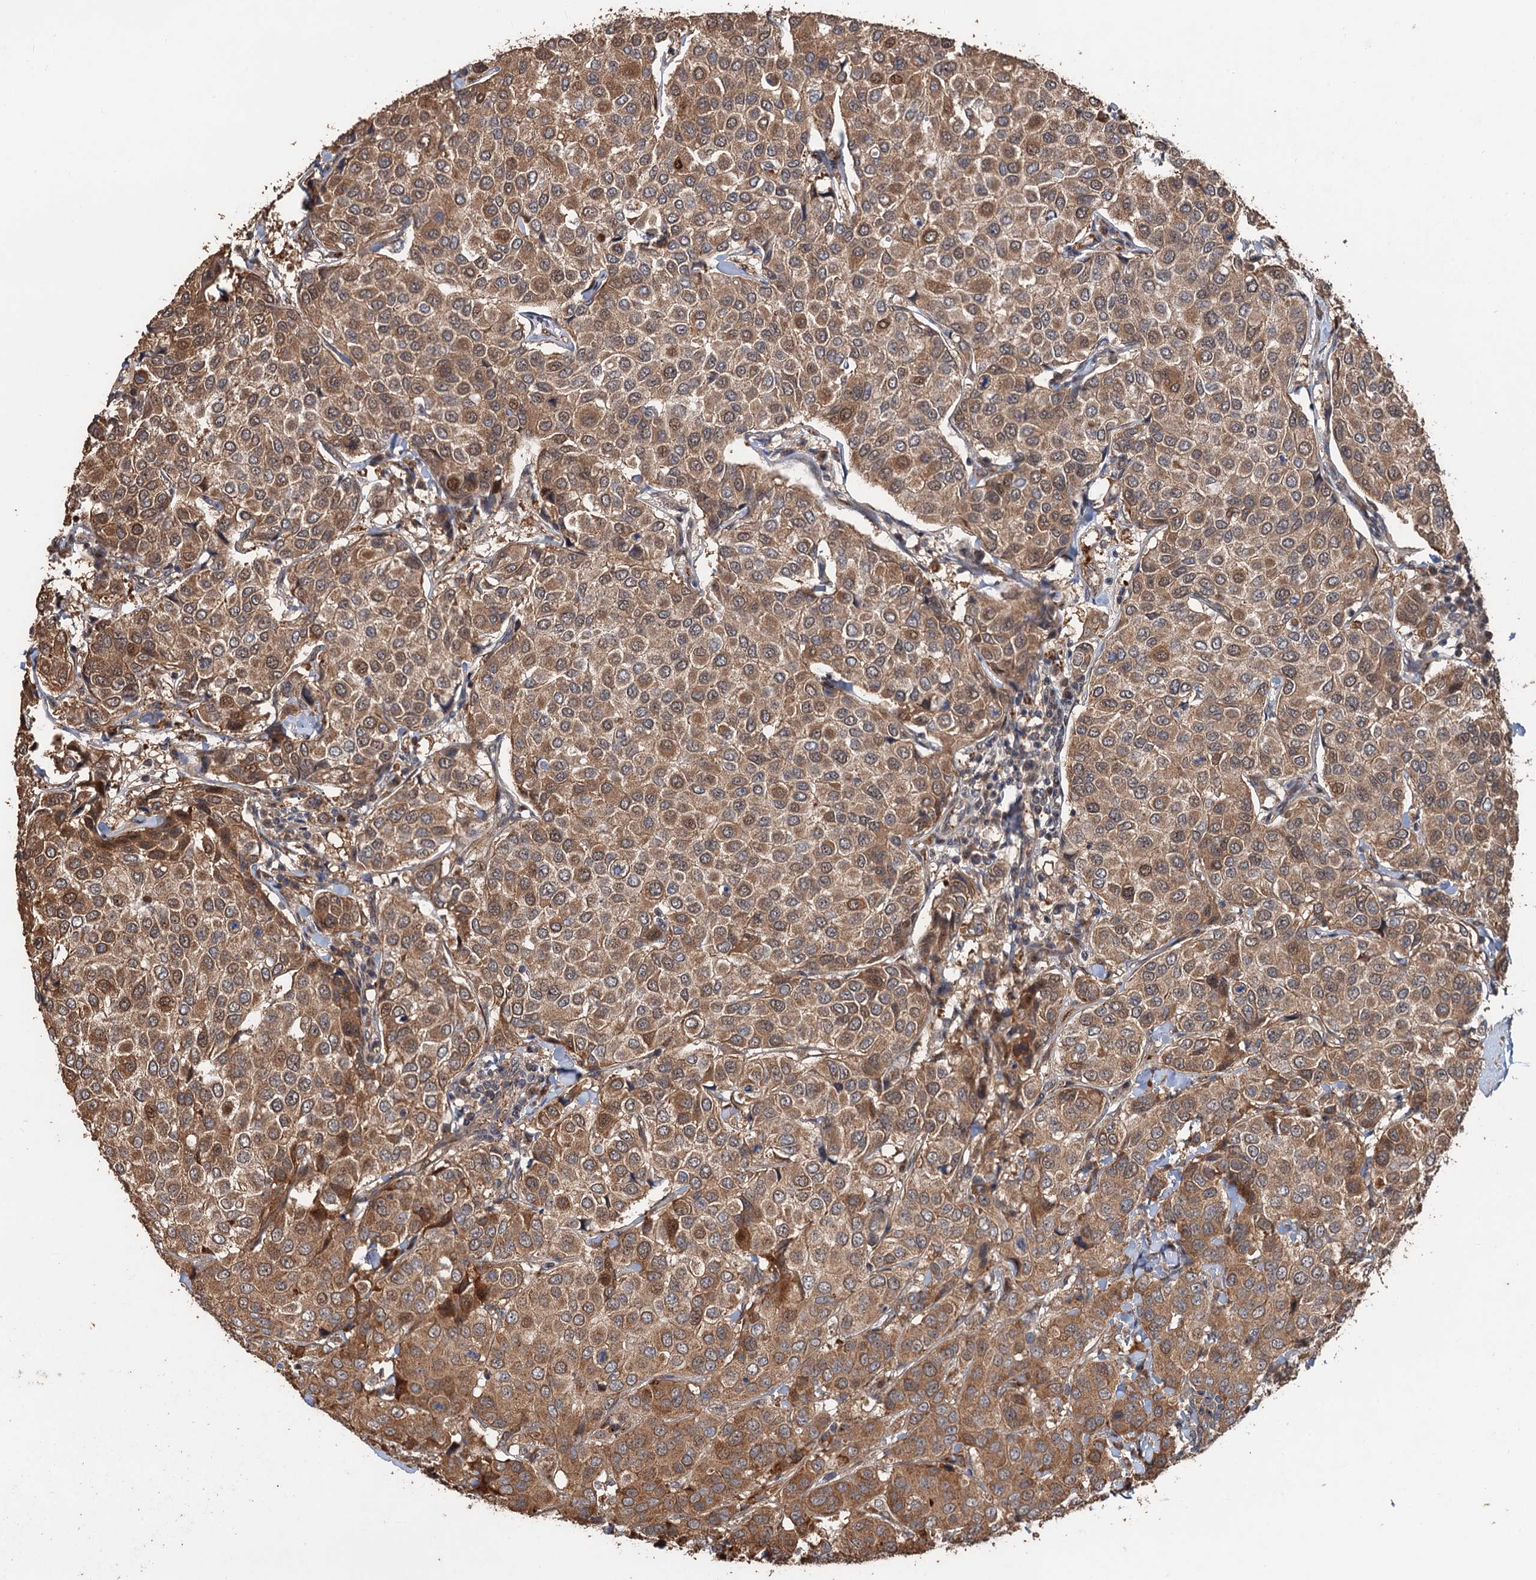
{"staining": {"intensity": "moderate", "quantity": ">75%", "location": "cytoplasmic/membranous"}, "tissue": "breast cancer", "cell_type": "Tumor cells", "image_type": "cancer", "snomed": [{"axis": "morphology", "description": "Duct carcinoma"}, {"axis": "topography", "description": "Breast"}], "caption": "Immunohistochemistry (IHC) staining of breast cancer, which exhibits medium levels of moderate cytoplasmic/membranous staining in approximately >75% of tumor cells indicating moderate cytoplasmic/membranous protein expression. The staining was performed using DAB (brown) for protein detection and nuclei were counterstained in hematoxylin (blue).", "gene": "DEXI", "patient": {"sex": "female", "age": 55}}